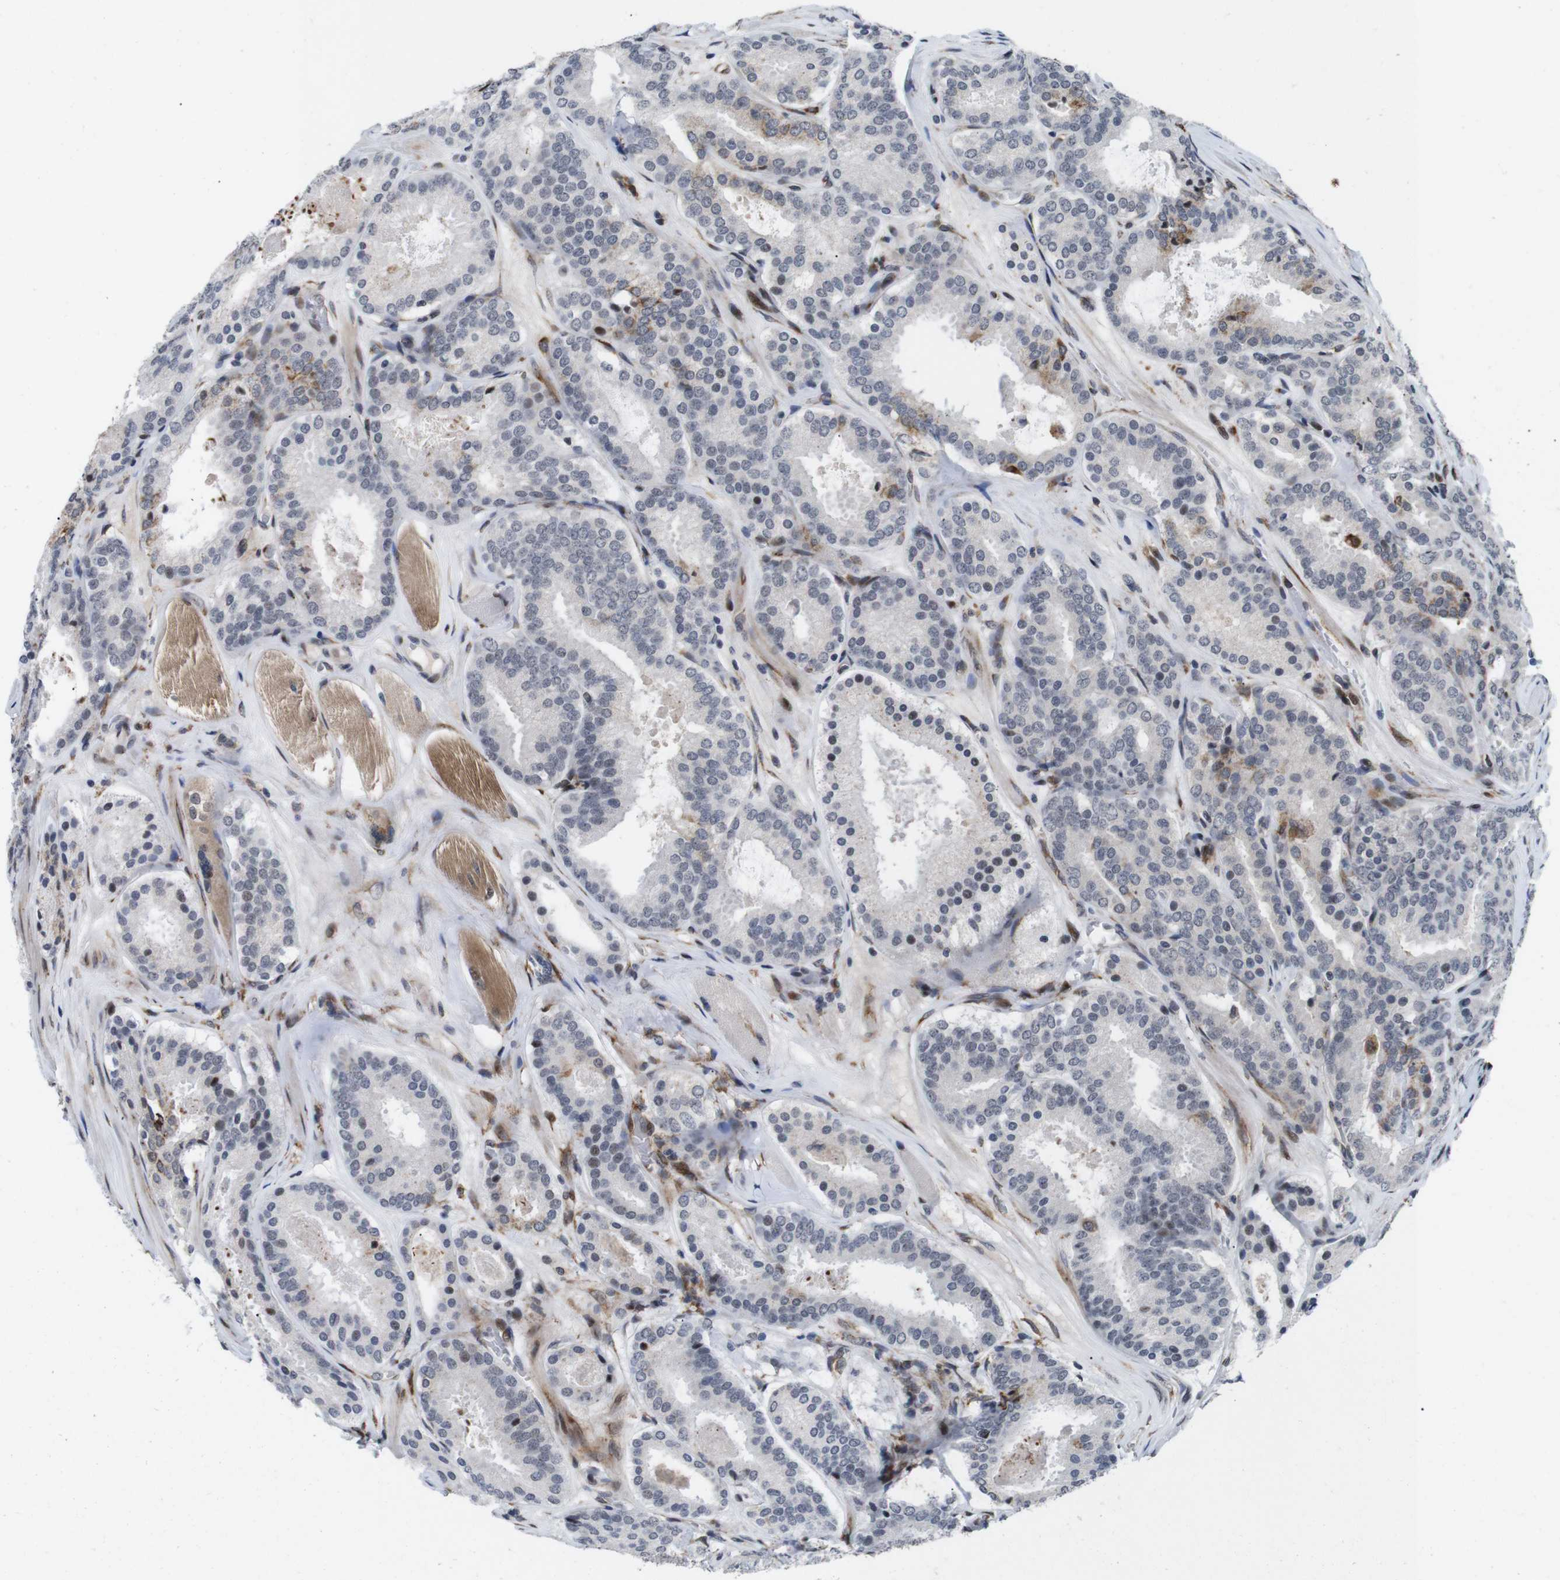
{"staining": {"intensity": "negative", "quantity": "none", "location": "none"}, "tissue": "prostate cancer", "cell_type": "Tumor cells", "image_type": "cancer", "snomed": [{"axis": "morphology", "description": "Adenocarcinoma, Low grade"}, {"axis": "topography", "description": "Prostate"}], "caption": "DAB immunohistochemical staining of prostate cancer exhibits no significant staining in tumor cells.", "gene": "EIF4G1", "patient": {"sex": "male", "age": 69}}